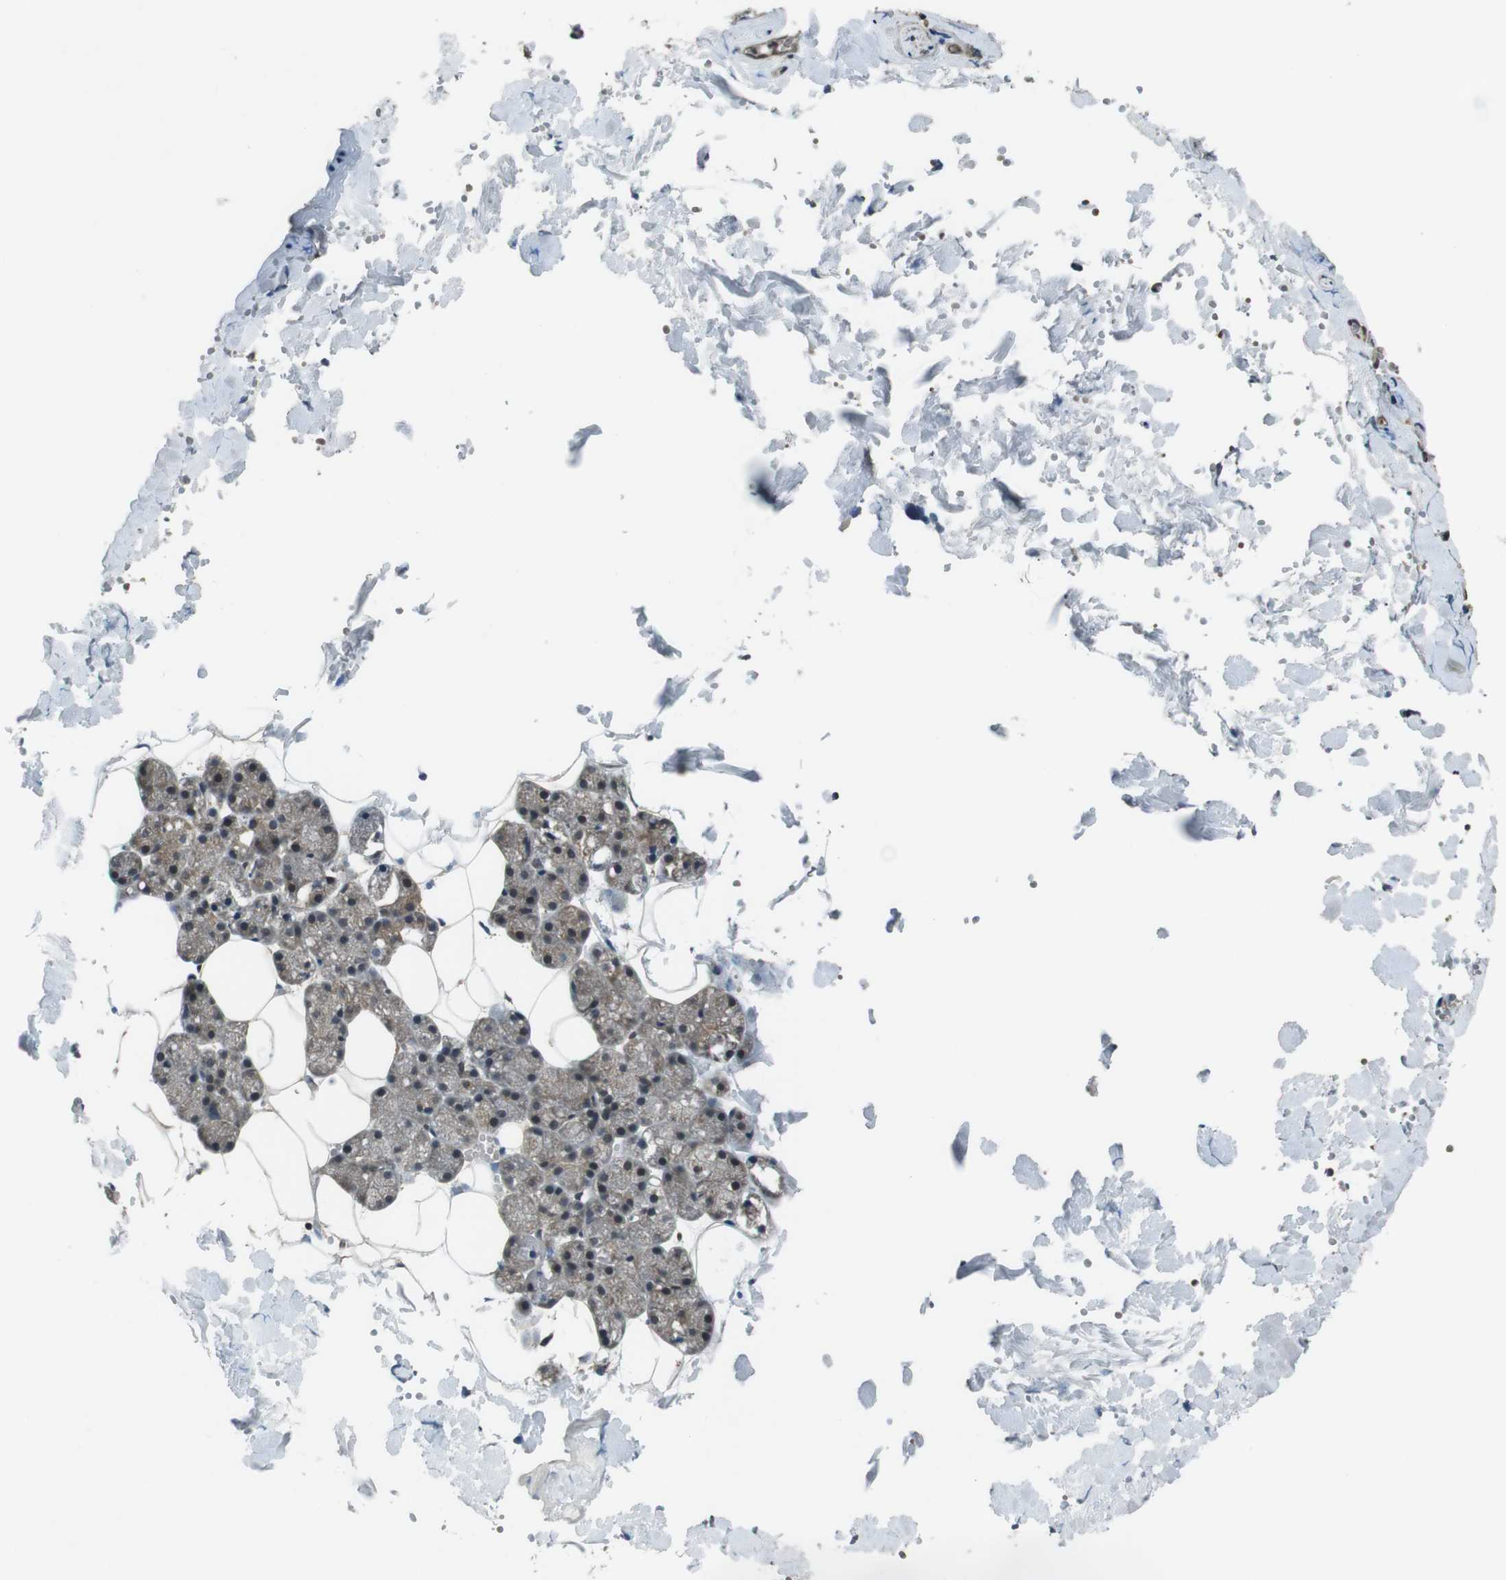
{"staining": {"intensity": "moderate", "quantity": ">75%", "location": "cytoplasmic/membranous,nuclear"}, "tissue": "salivary gland", "cell_type": "Glandular cells", "image_type": "normal", "snomed": [{"axis": "morphology", "description": "Normal tissue, NOS"}, {"axis": "topography", "description": "Salivary gland"}], "caption": "DAB immunohistochemical staining of unremarkable human salivary gland displays moderate cytoplasmic/membranous,nuclear protein positivity in about >75% of glandular cells. Immunohistochemistry (ihc) stains the protein in brown and the nuclei are stained blue.", "gene": "SOCS1", "patient": {"sex": "male", "age": 62}}